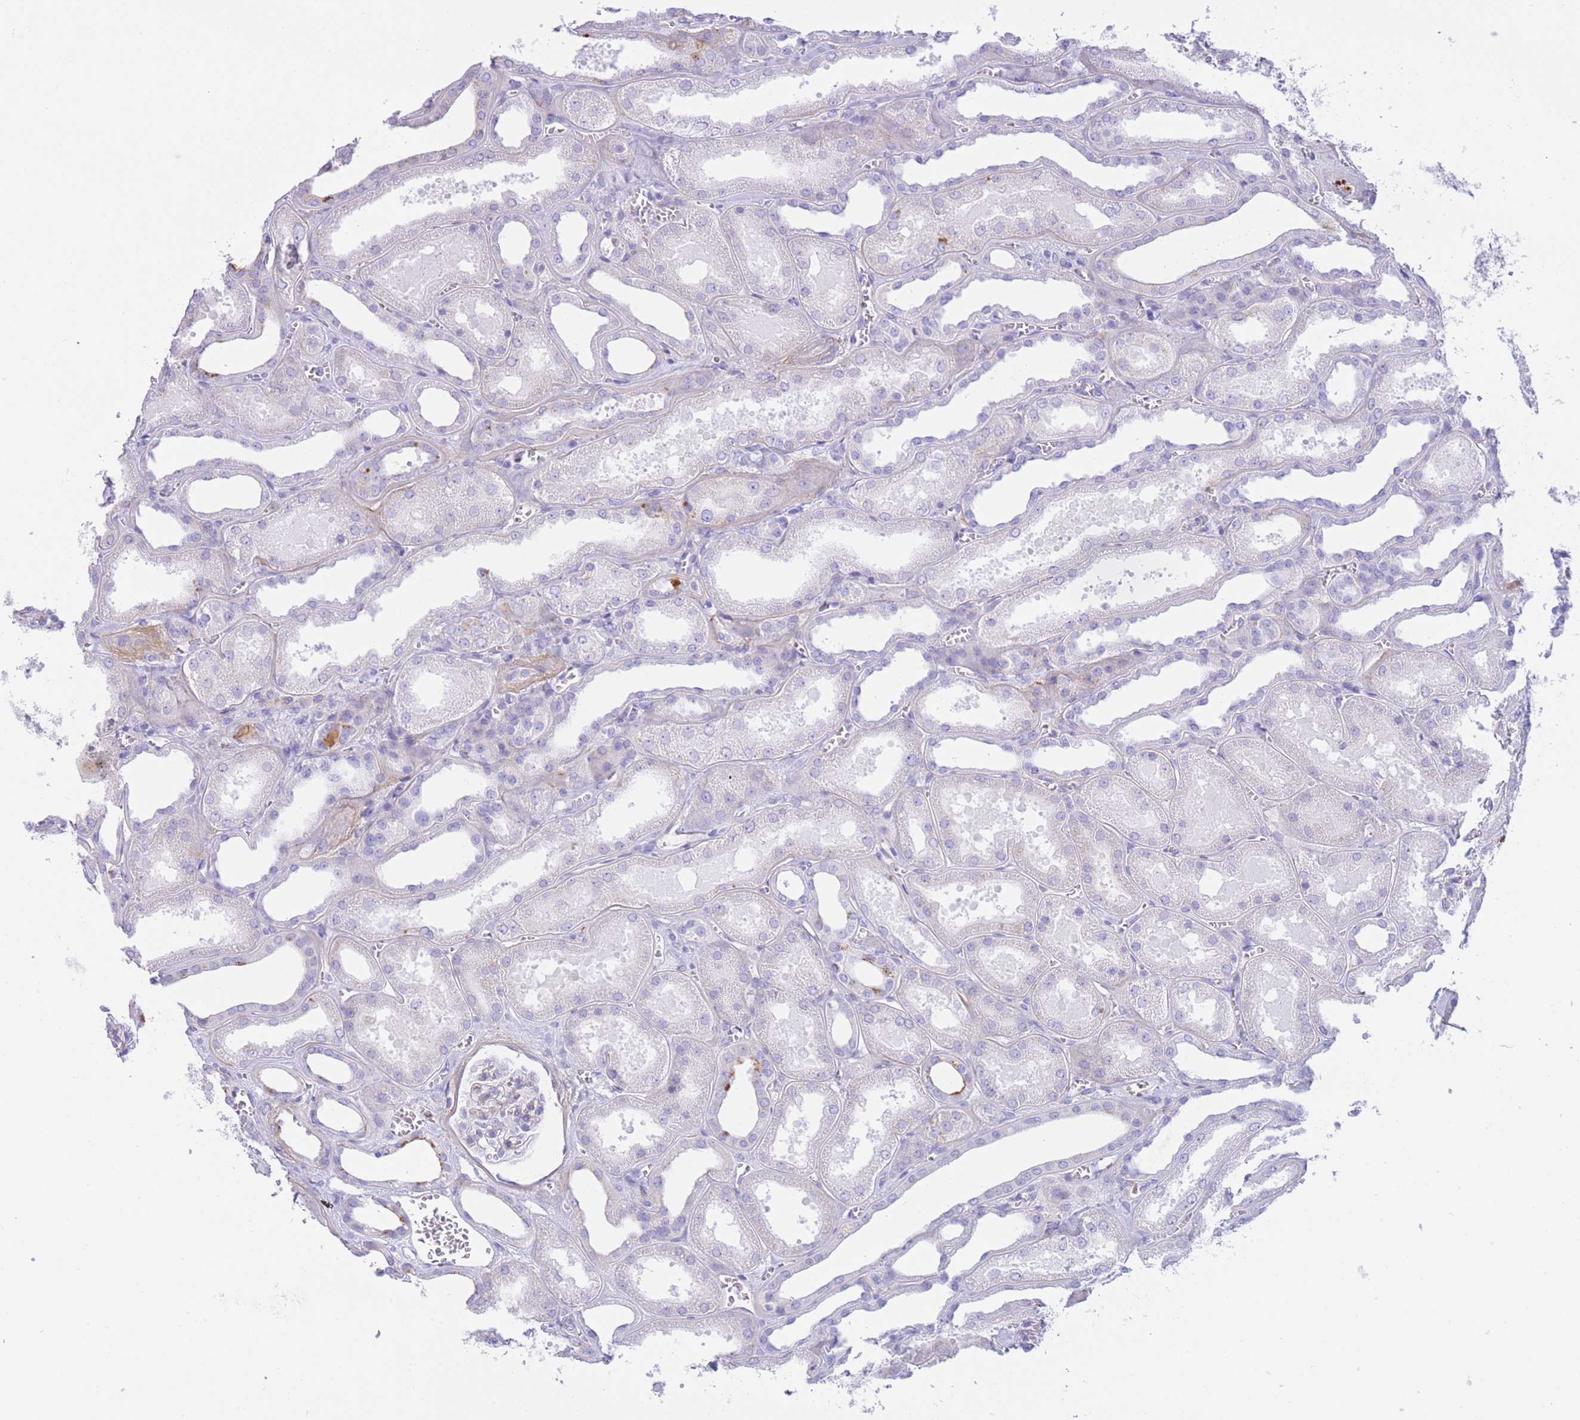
{"staining": {"intensity": "negative", "quantity": "none", "location": "none"}, "tissue": "kidney", "cell_type": "Cells in glomeruli", "image_type": "normal", "snomed": [{"axis": "morphology", "description": "Normal tissue, NOS"}, {"axis": "morphology", "description": "Adenocarcinoma, NOS"}, {"axis": "topography", "description": "Kidney"}], "caption": "Kidney was stained to show a protein in brown. There is no significant expression in cells in glomeruli.", "gene": "PLBD1", "patient": {"sex": "female", "age": 68}}